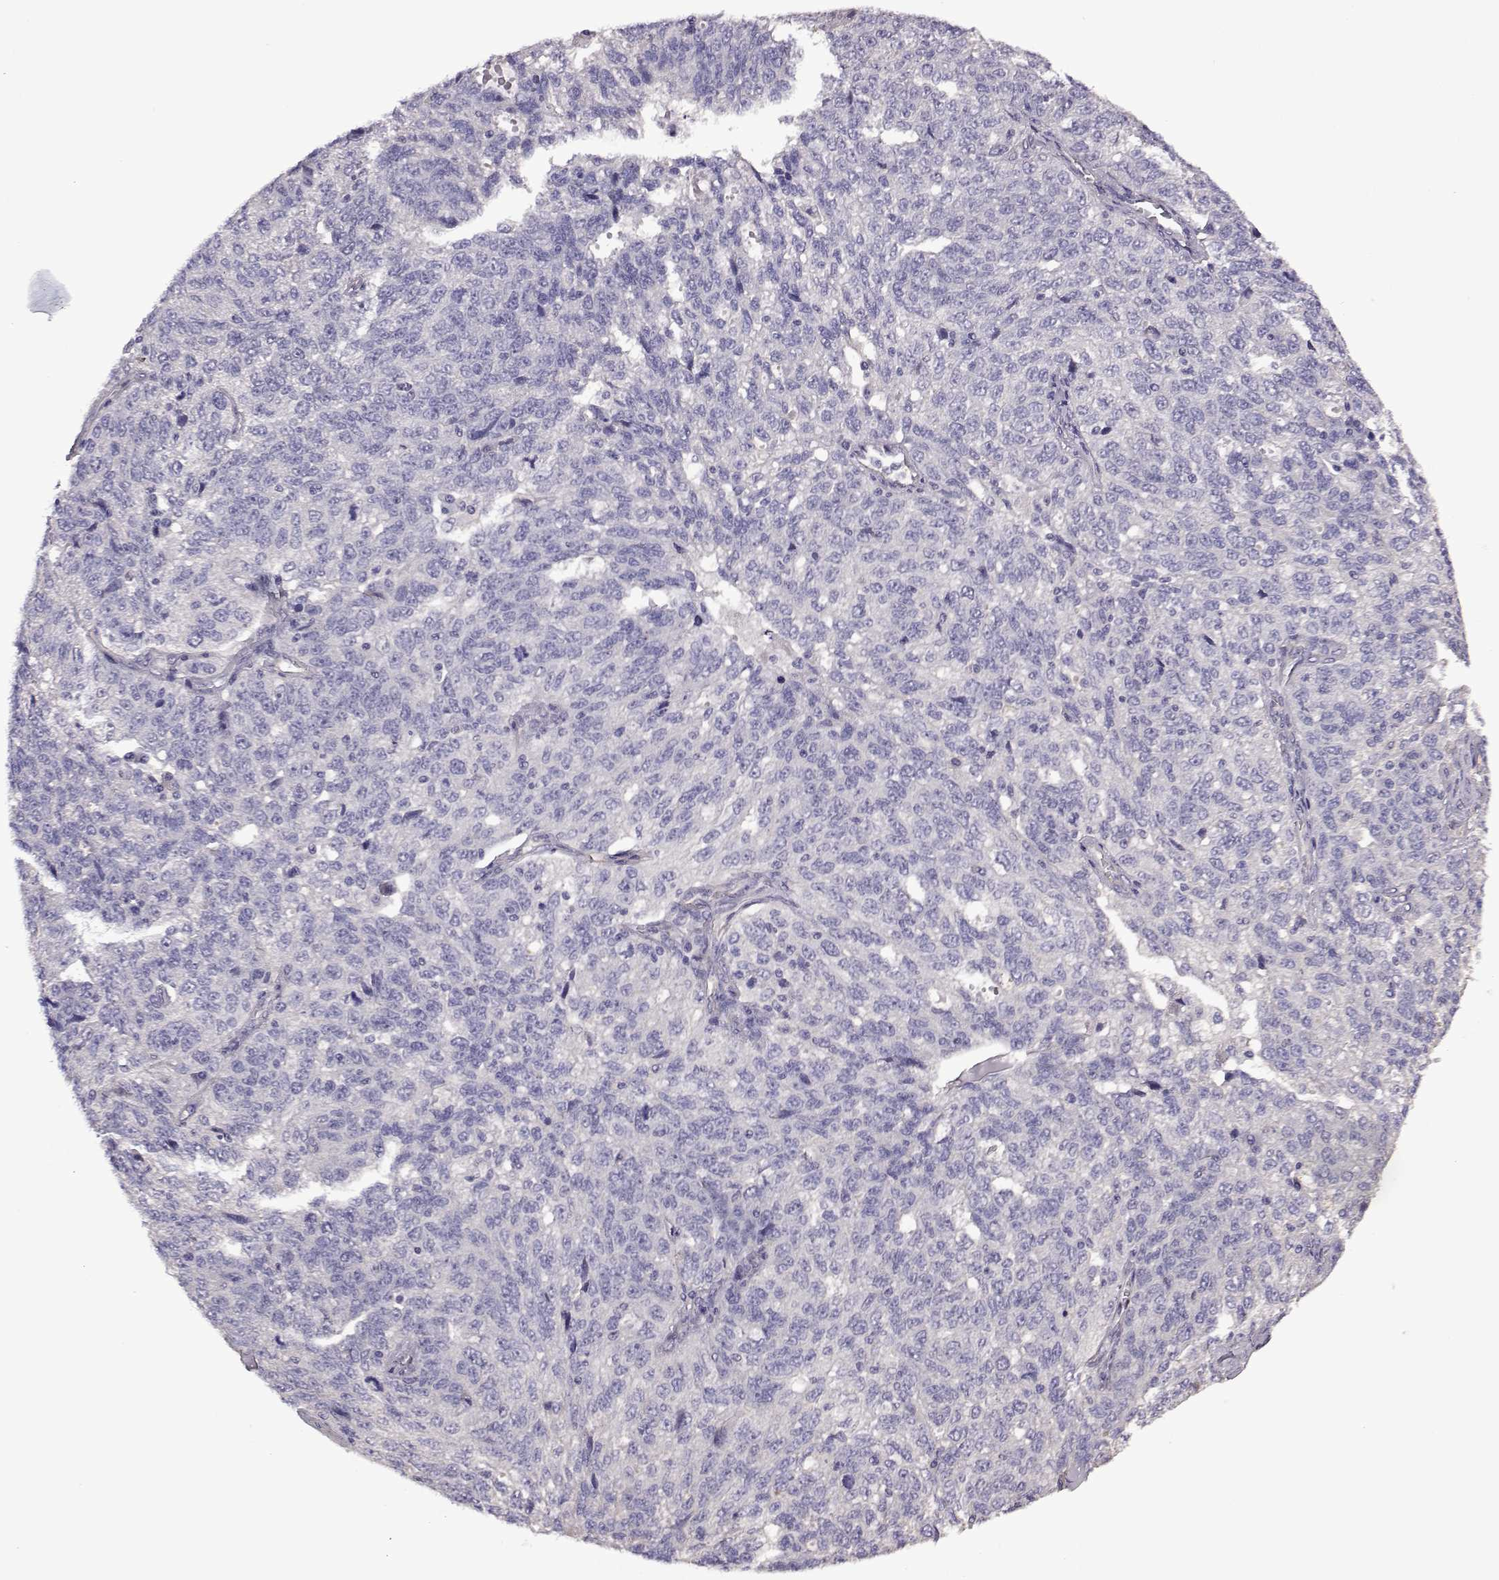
{"staining": {"intensity": "negative", "quantity": "none", "location": "none"}, "tissue": "ovarian cancer", "cell_type": "Tumor cells", "image_type": "cancer", "snomed": [{"axis": "morphology", "description": "Cystadenocarcinoma, serous, NOS"}, {"axis": "topography", "description": "Ovary"}], "caption": "Immunohistochemistry (IHC) photomicrograph of human ovarian cancer stained for a protein (brown), which exhibits no staining in tumor cells.", "gene": "EDDM3B", "patient": {"sex": "female", "age": 71}}